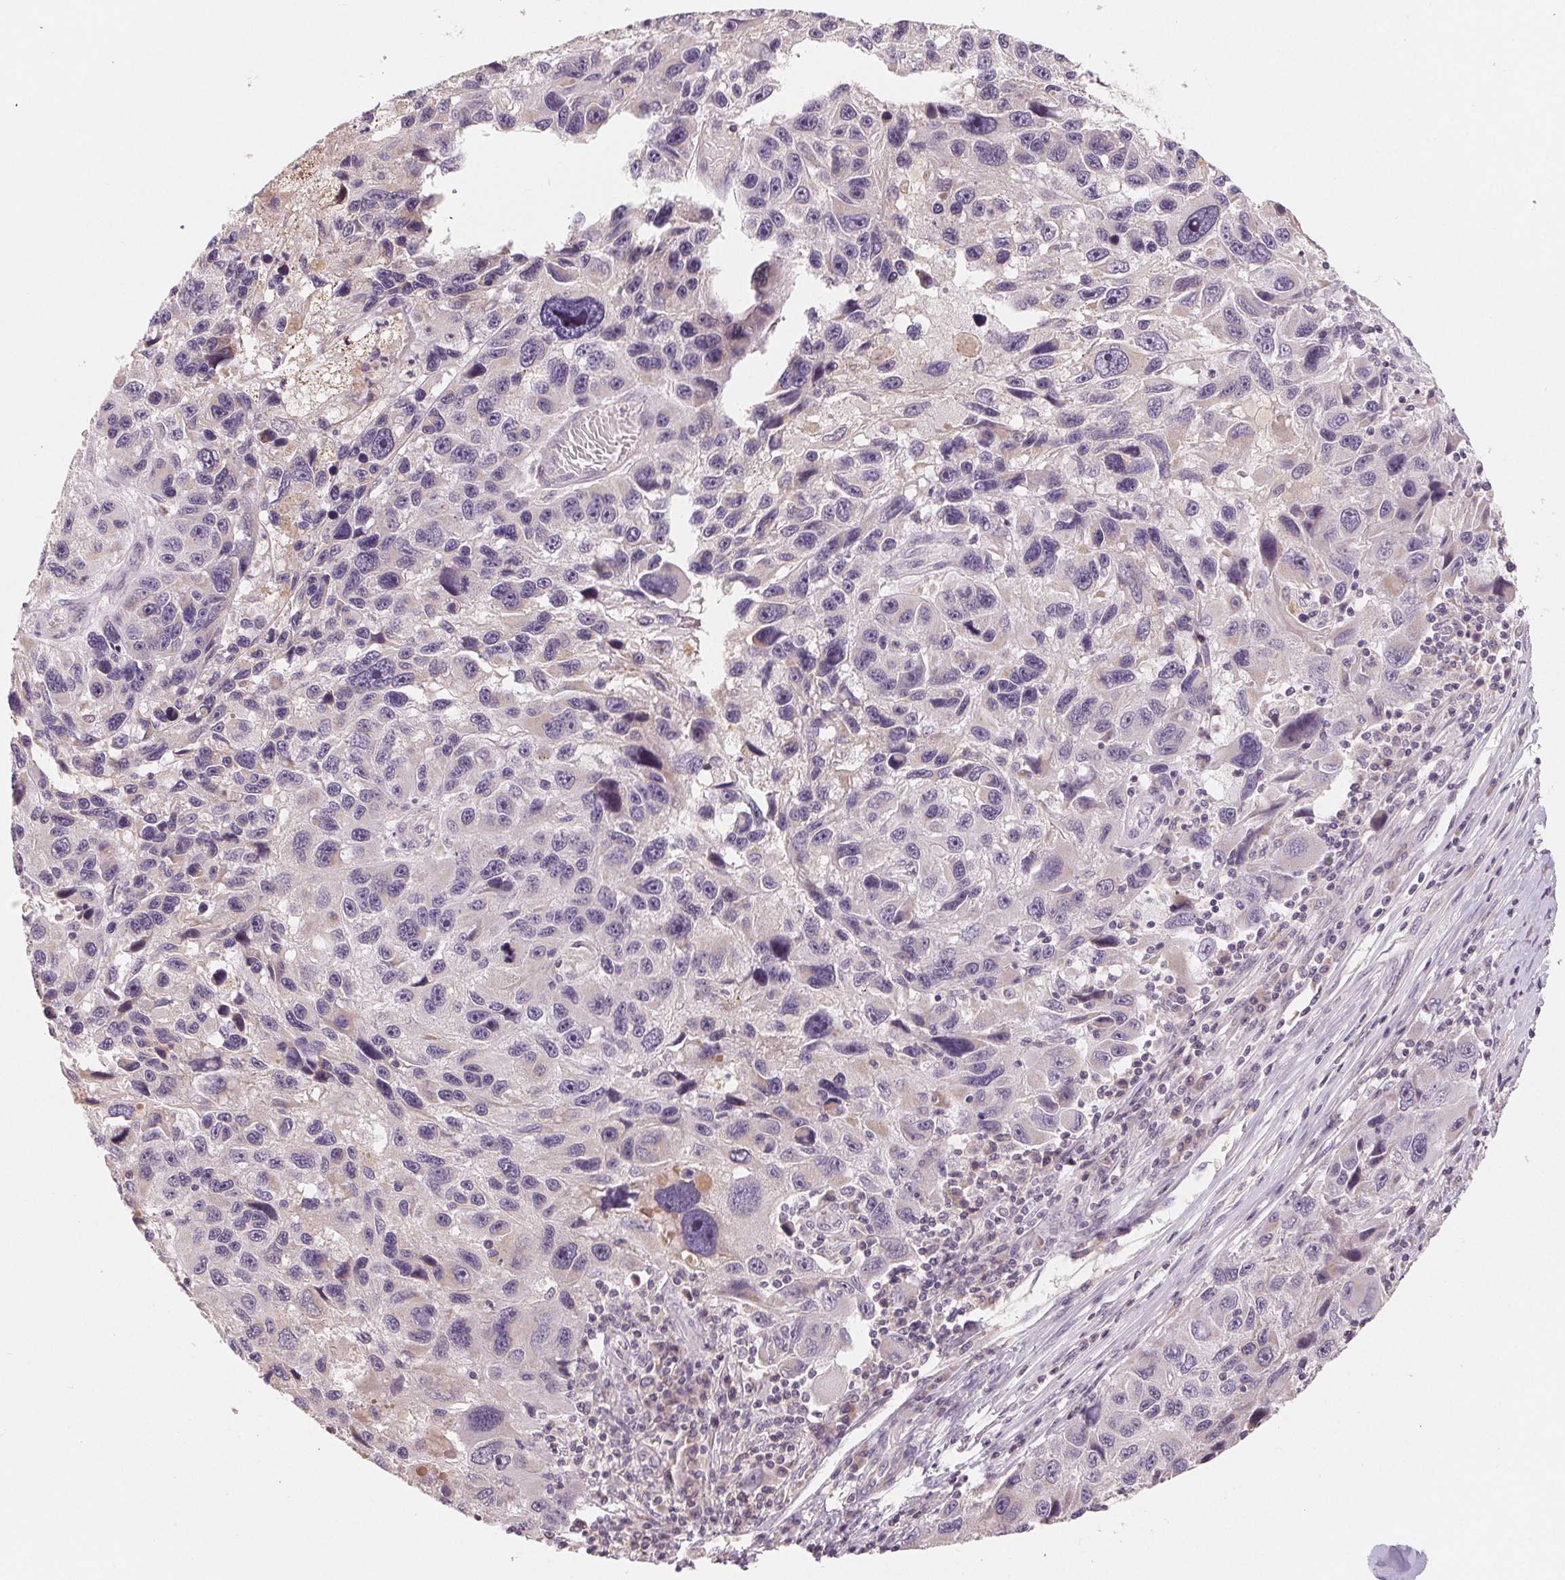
{"staining": {"intensity": "negative", "quantity": "none", "location": "none"}, "tissue": "melanoma", "cell_type": "Tumor cells", "image_type": "cancer", "snomed": [{"axis": "morphology", "description": "Malignant melanoma, NOS"}, {"axis": "topography", "description": "Skin"}], "caption": "Immunohistochemistry (IHC) photomicrograph of malignant melanoma stained for a protein (brown), which demonstrates no staining in tumor cells.", "gene": "AQP8", "patient": {"sex": "male", "age": 53}}